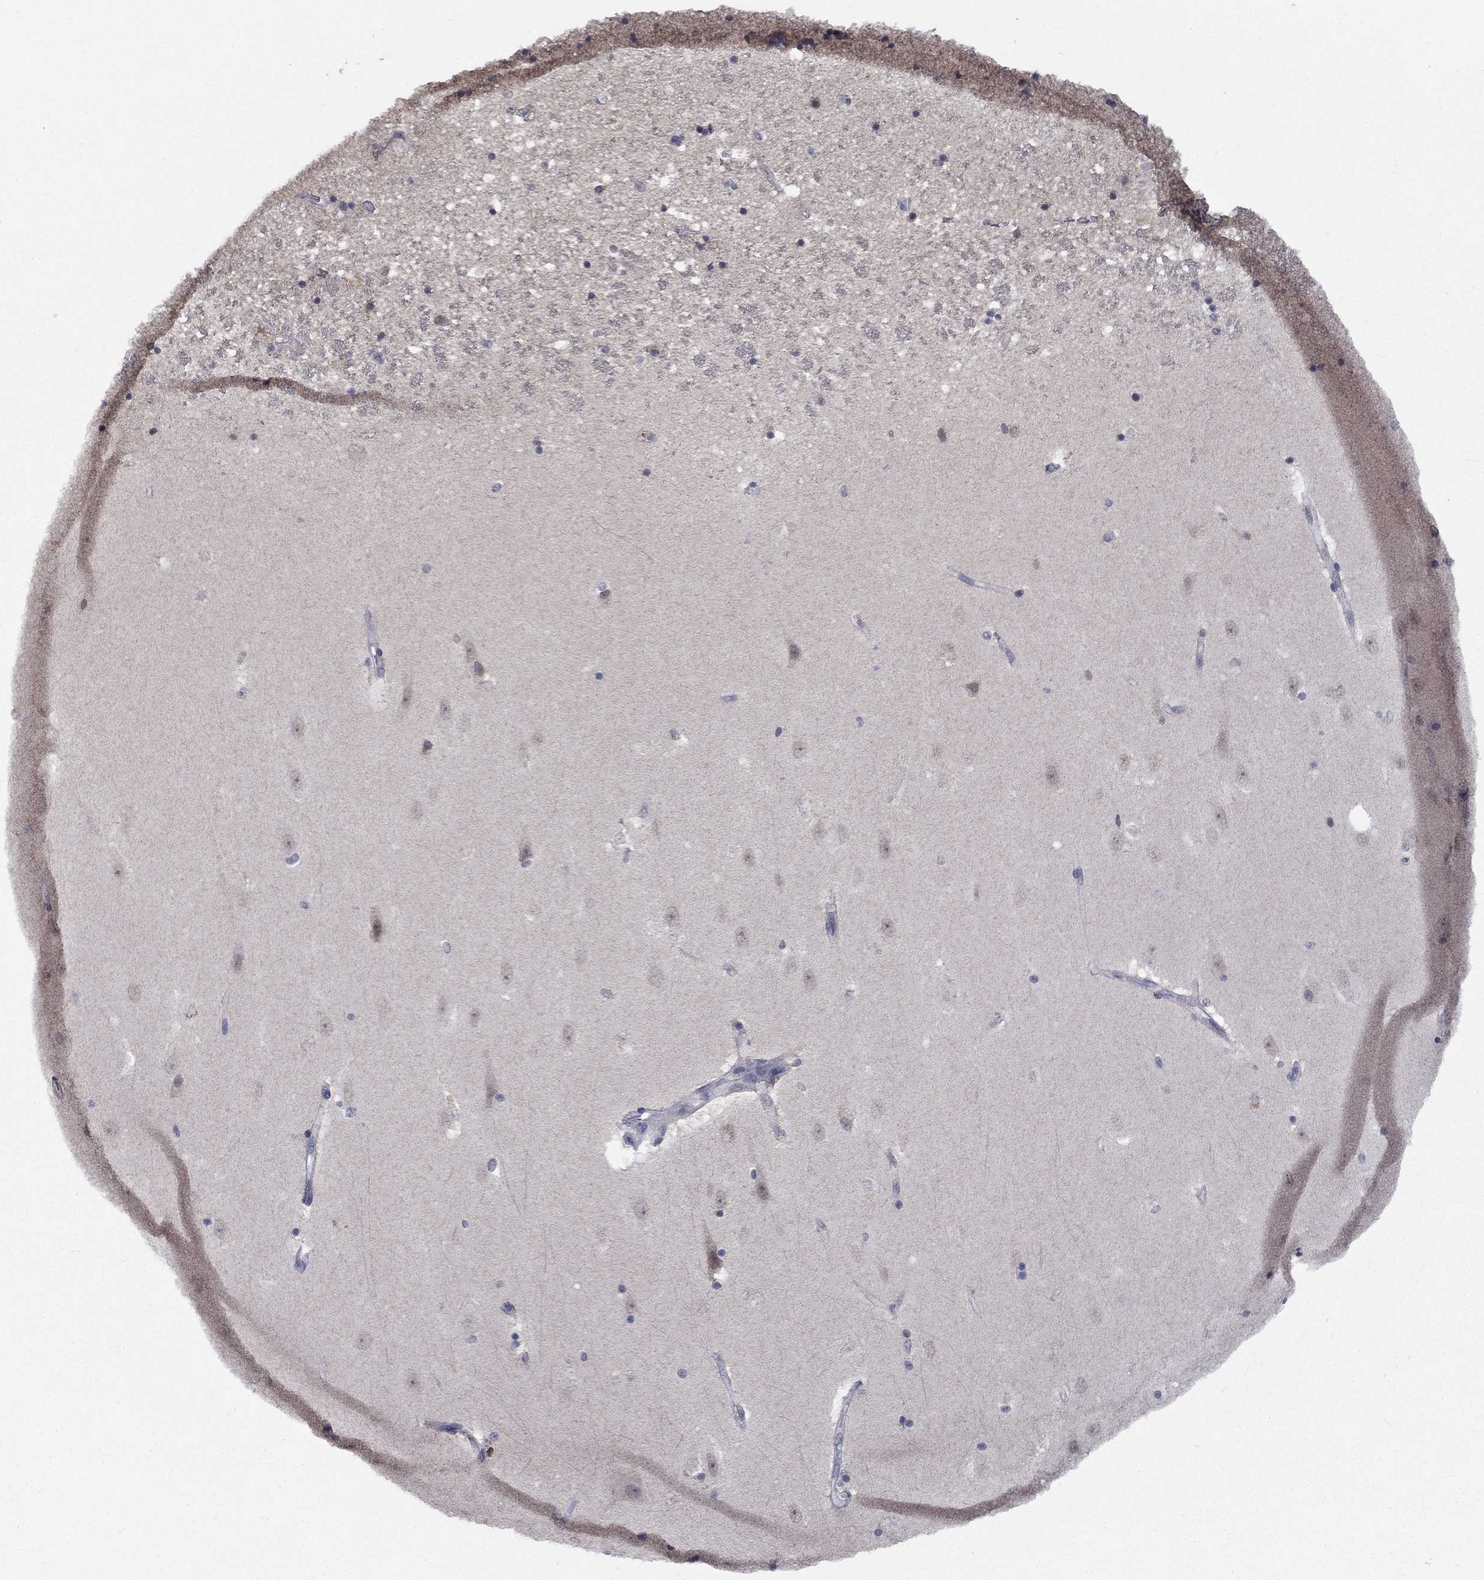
{"staining": {"intensity": "negative", "quantity": "none", "location": "none"}, "tissue": "hippocampus", "cell_type": "Glial cells", "image_type": "normal", "snomed": [{"axis": "morphology", "description": "Normal tissue, NOS"}, {"axis": "topography", "description": "Hippocampus"}], "caption": "High magnification brightfield microscopy of benign hippocampus stained with DAB (brown) and counterstained with hematoxylin (blue): glial cells show no significant positivity.", "gene": "SPATA33", "patient": {"sex": "male", "age": 49}}